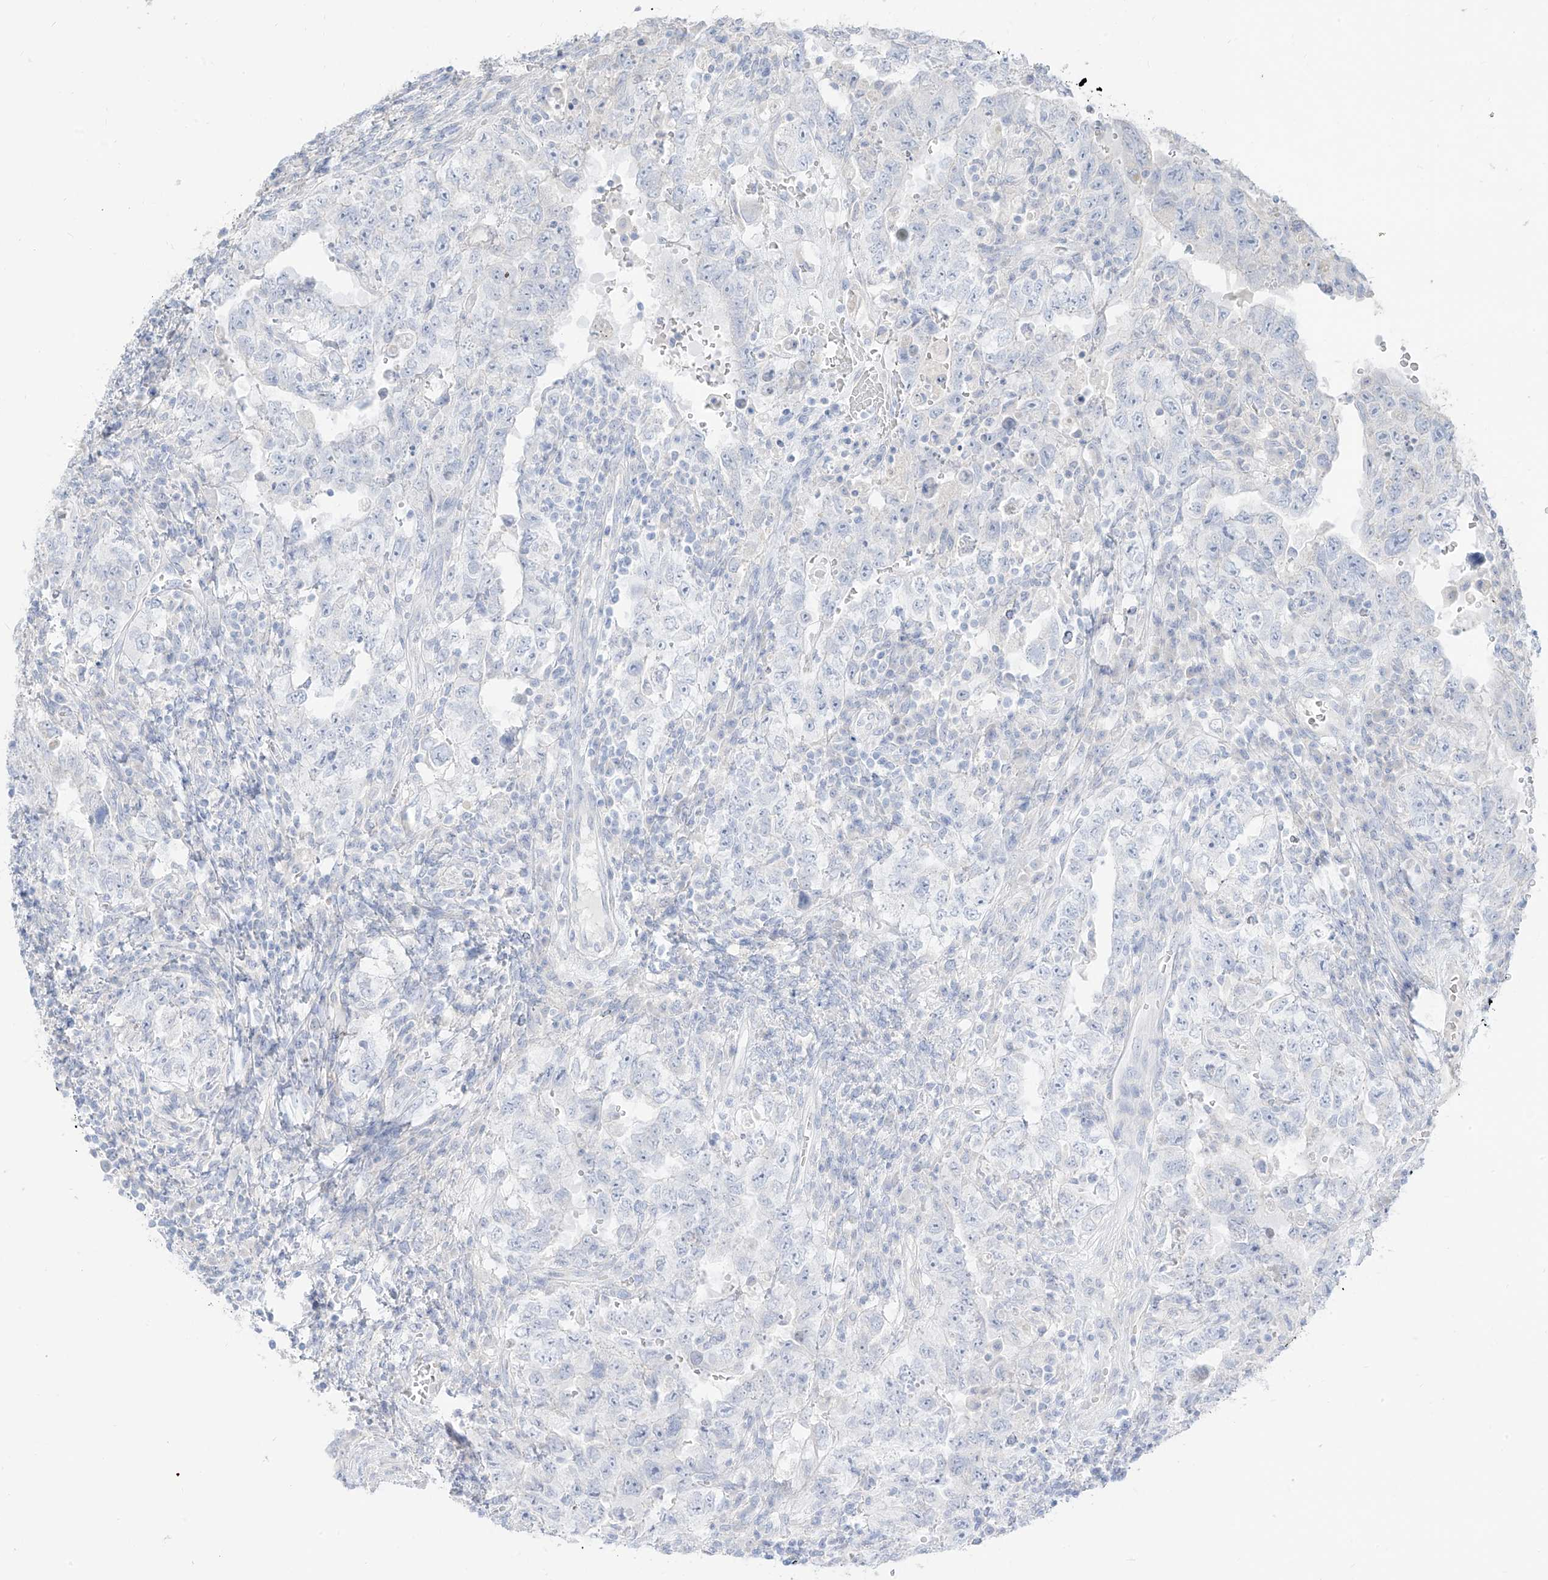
{"staining": {"intensity": "negative", "quantity": "none", "location": "none"}, "tissue": "testis cancer", "cell_type": "Tumor cells", "image_type": "cancer", "snomed": [{"axis": "morphology", "description": "Carcinoma, Embryonal, NOS"}, {"axis": "topography", "description": "Testis"}], "caption": "This is an IHC histopathology image of human testis cancer. There is no staining in tumor cells.", "gene": "ARHGEF40", "patient": {"sex": "male", "age": 26}}